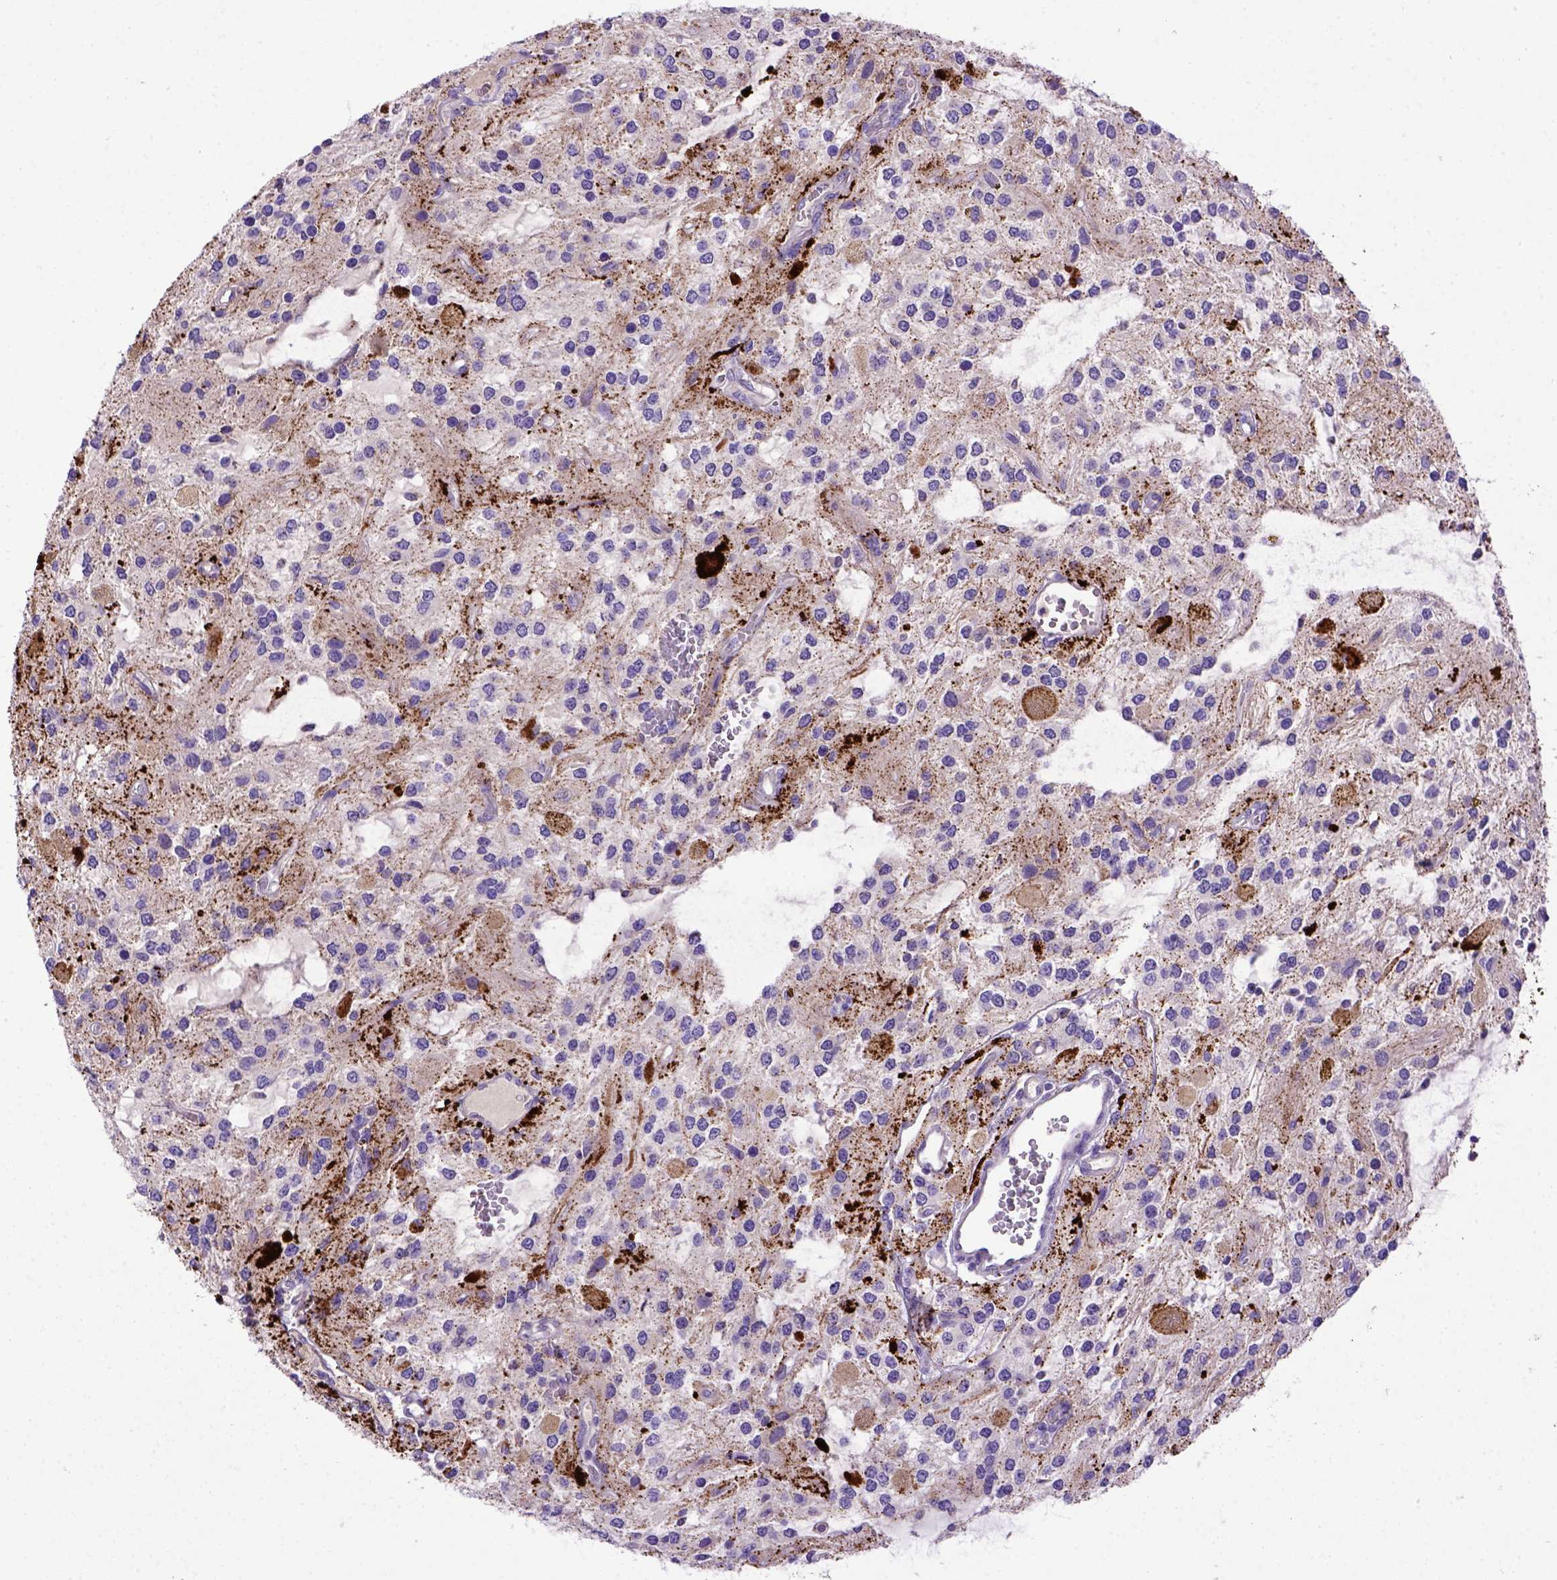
{"staining": {"intensity": "negative", "quantity": "none", "location": "none"}, "tissue": "glioma", "cell_type": "Tumor cells", "image_type": "cancer", "snomed": [{"axis": "morphology", "description": "Glioma, malignant, Low grade"}, {"axis": "topography", "description": "Cerebellum"}], "caption": "This is an immunohistochemistry histopathology image of glioma. There is no staining in tumor cells.", "gene": "ADAM12", "patient": {"sex": "female", "age": 14}}